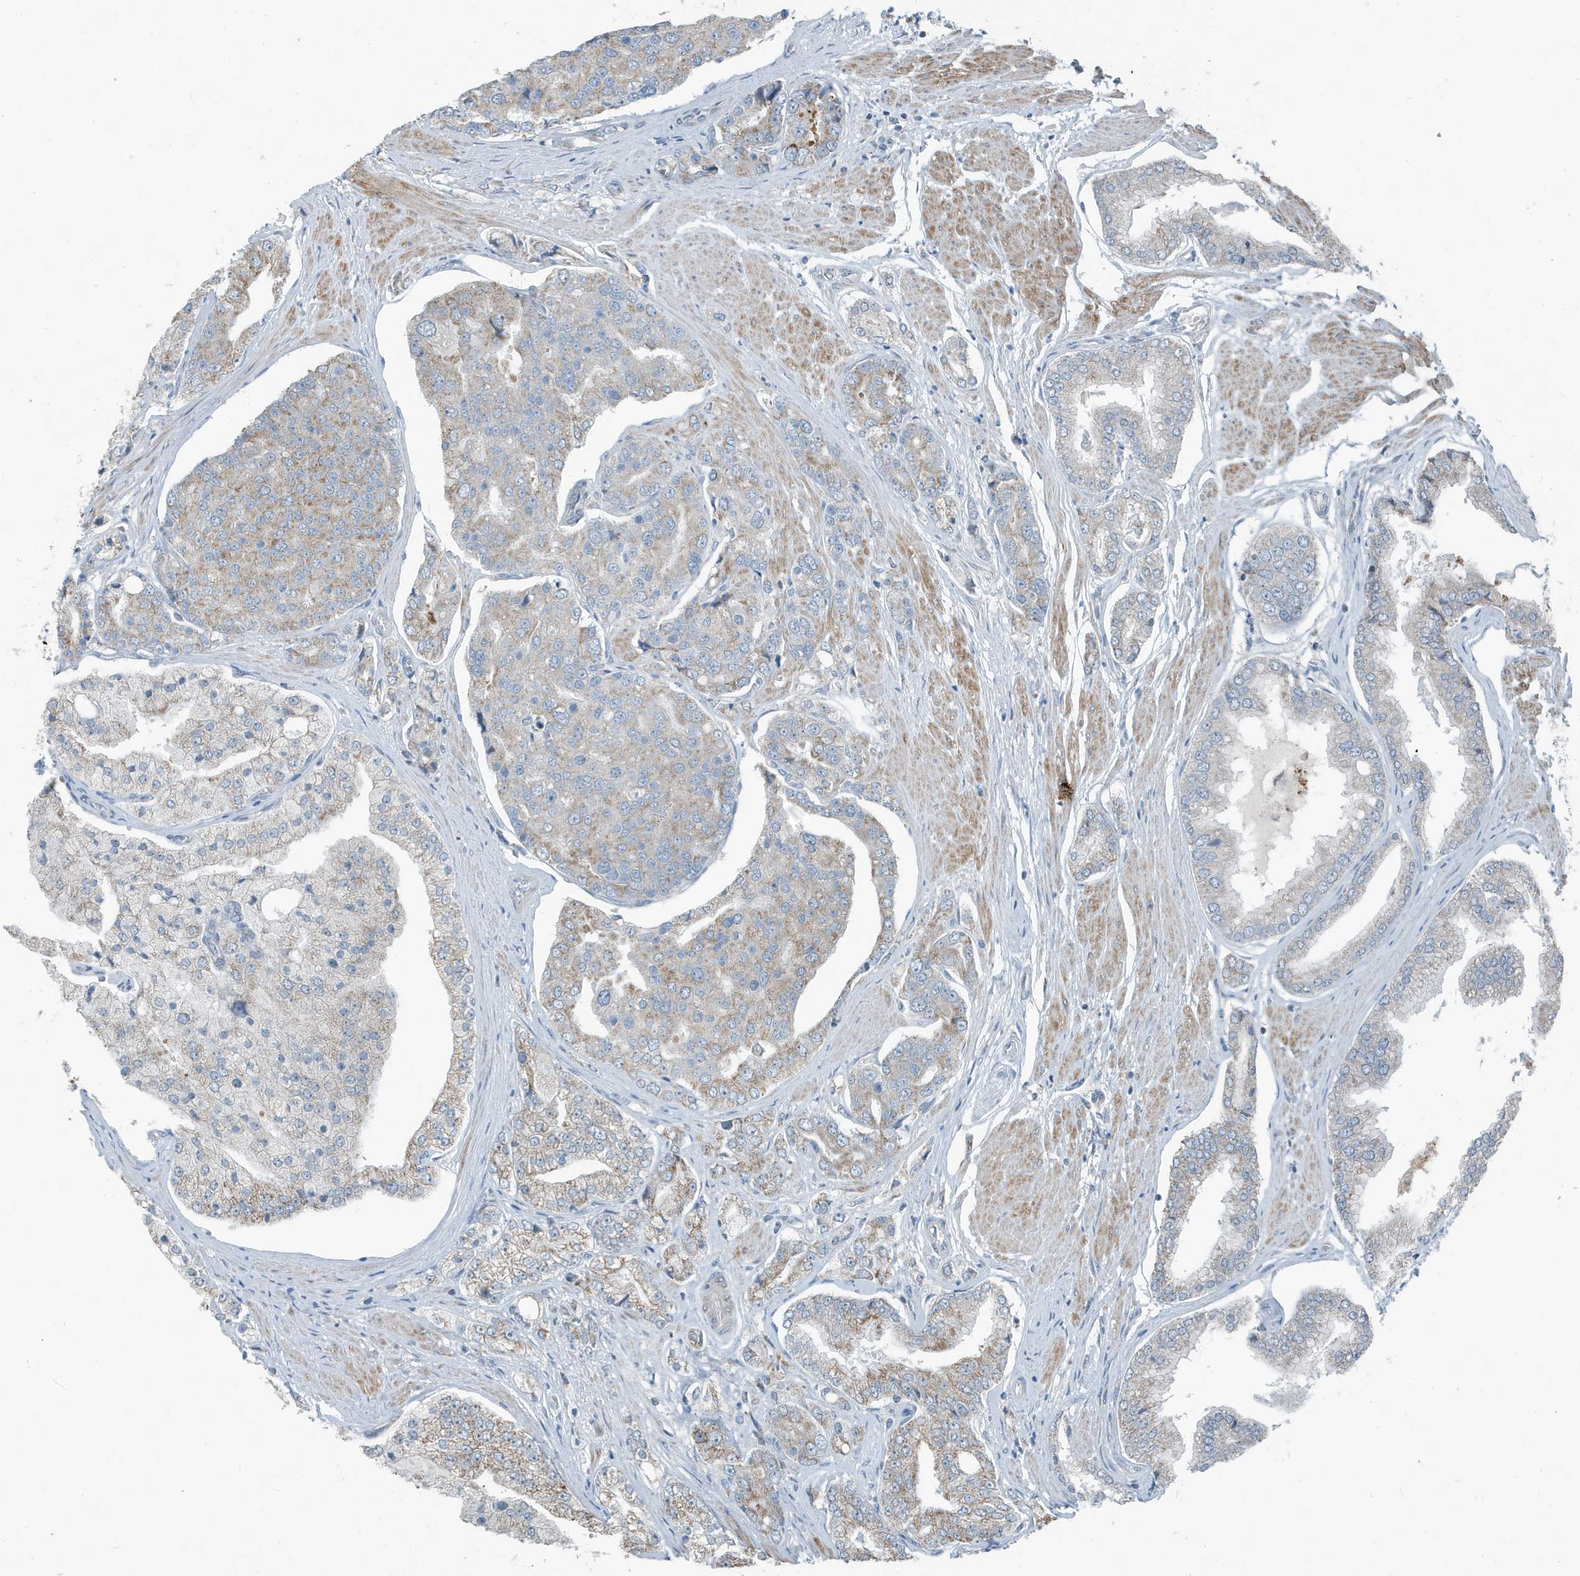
{"staining": {"intensity": "weak", "quantity": "25%-75%", "location": "cytoplasmic/membranous"}, "tissue": "prostate cancer", "cell_type": "Tumor cells", "image_type": "cancer", "snomed": [{"axis": "morphology", "description": "Adenocarcinoma, High grade"}, {"axis": "topography", "description": "Prostate"}], "caption": "DAB immunohistochemical staining of prostate cancer (high-grade adenocarcinoma) displays weak cytoplasmic/membranous protein staining in about 25%-75% of tumor cells.", "gene": "MT-CYB", "patient": {"sex": "male", "age": 50}}